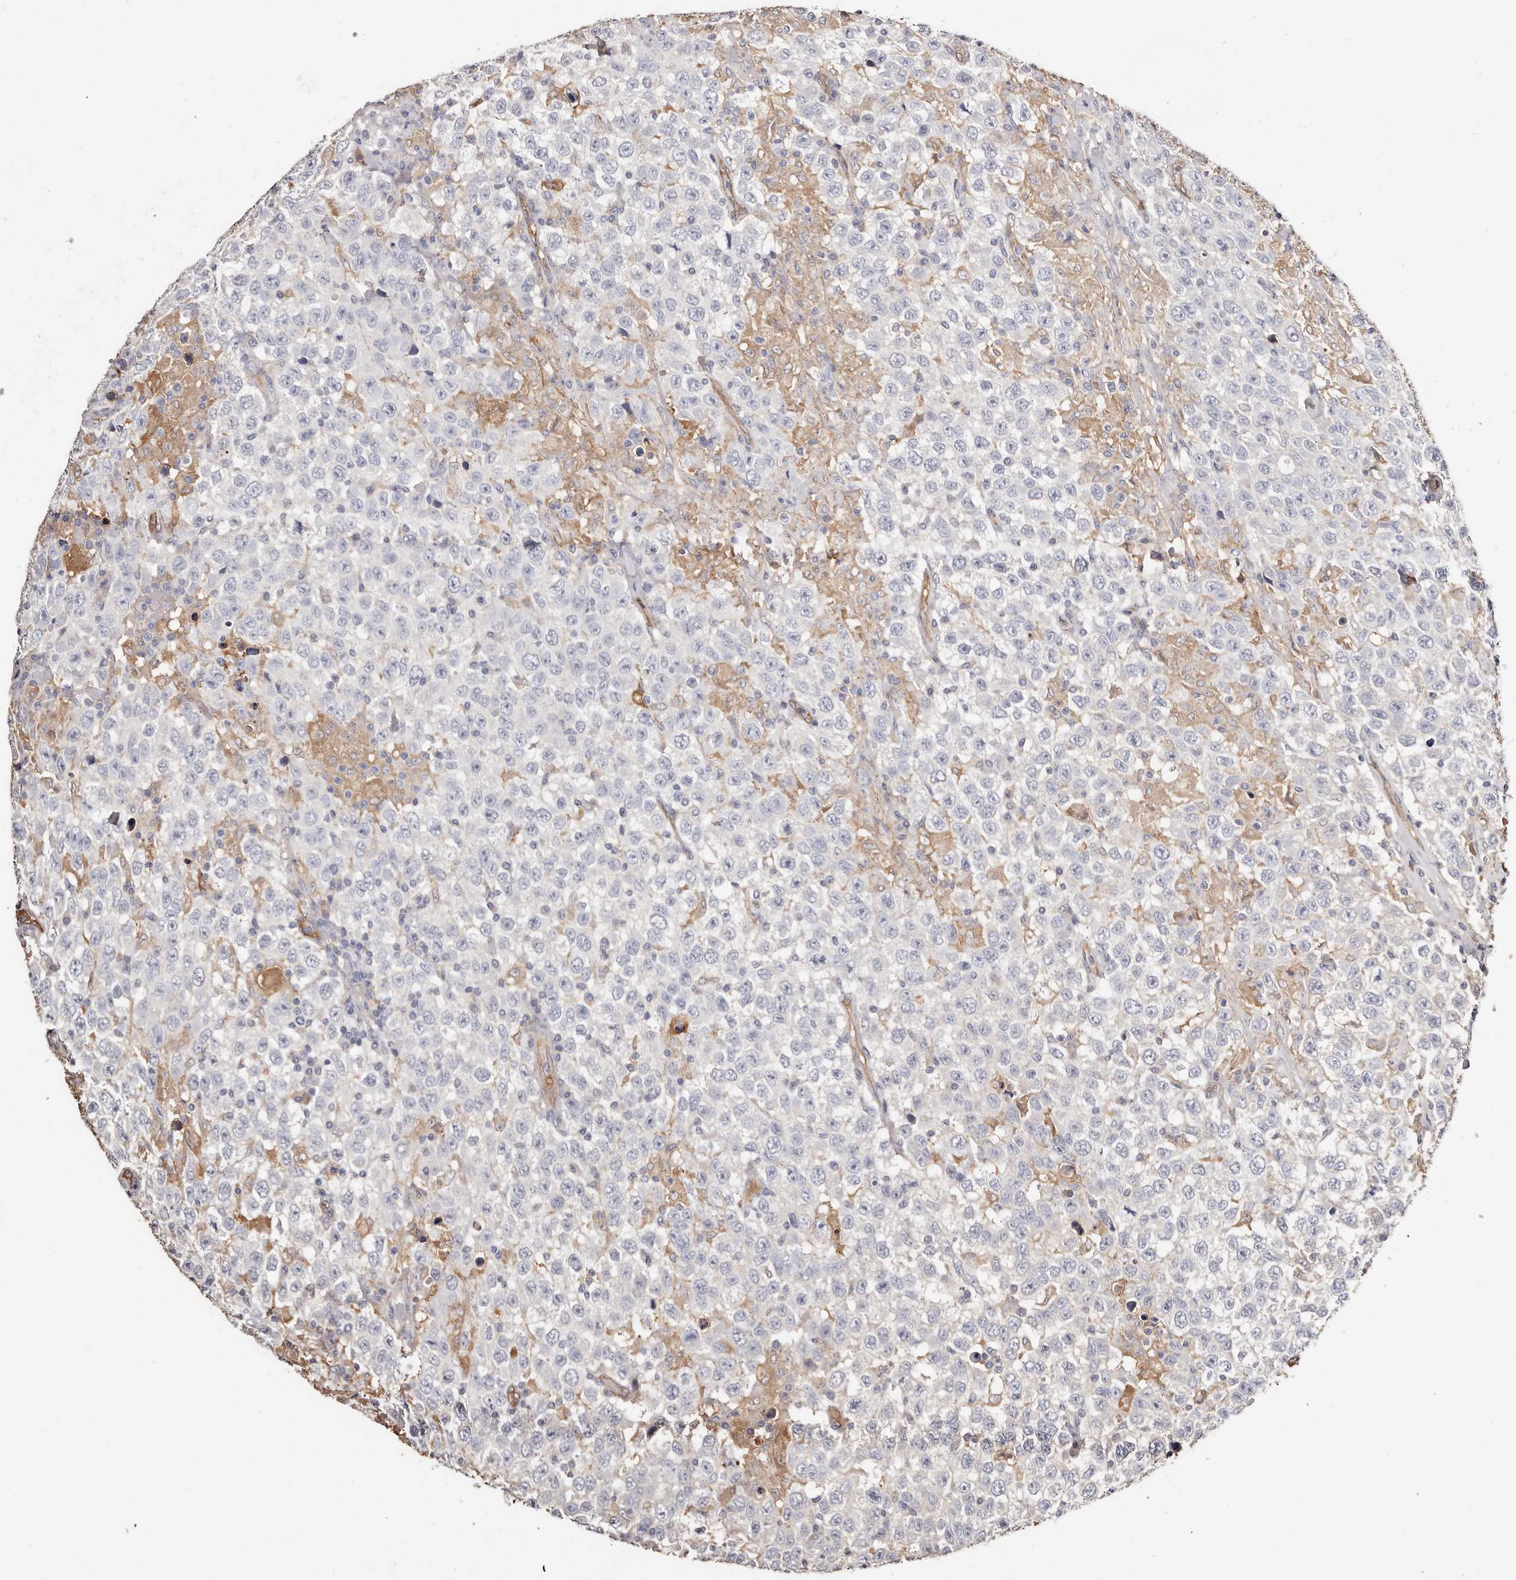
{"staining": {"intensity": "negative", "quantity": "none", "location": "none"}, "tissue": "testis cancer", "cell_type": "Tumor cells", "image_type": "cancer", "snomed": [{"axis": "morphology", "description": "Seminoma, NOS"}, {"axis": "topography", "description": "Testis"}], "caption": "IHC photomicrograph of testis cancer (seminoma) stained for a protein (brown), which displays no positivity in tumor cells.", "gene": "TGM2", "patient": {"sex": "male", "age": 41}}